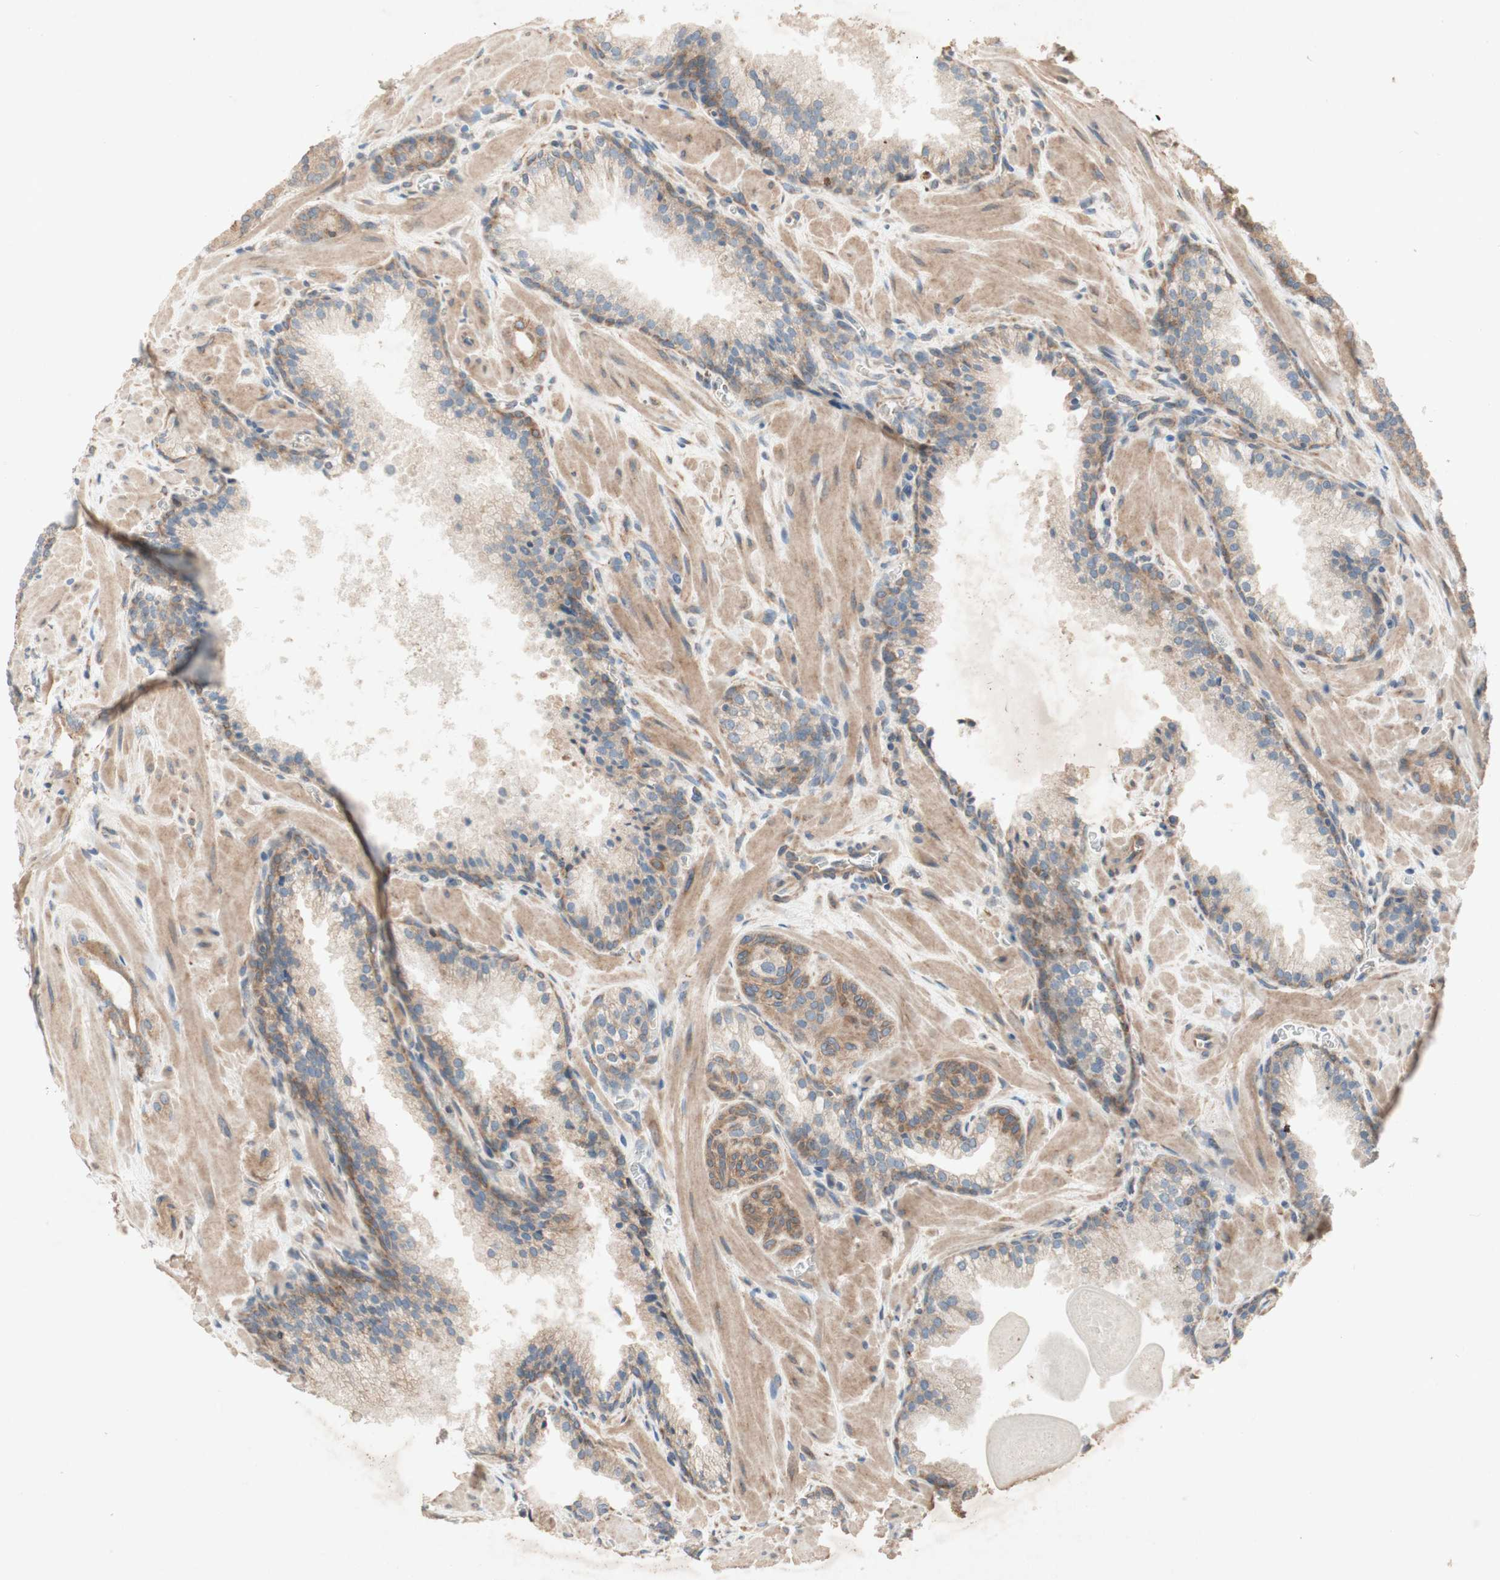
{"staining": {"intensity": "moderate", "quantity": ">75%", "location": "cytoplasmic/membranous"}, "tissue": "prostate cancer", "cell_type": "Tumor cells", "image_type": "cancer", "snomed": [{"axis": "morphology", "description": "Adenocarcinoma, Low grade"}, {"axis": "topography", "description": "Prostate"}], "caption": "This histopathology image reveals prostate cancer (low-grade adenocarcinoma) stained with immunohistochemistry to label a protein in brown. The cytoplasmic/membranous of tumor cells show moderate positivity for the protein. Nuclei are counter-stained blue.", "gene": "SOCS2", "patient": {"sex": "male", "age": 63}}